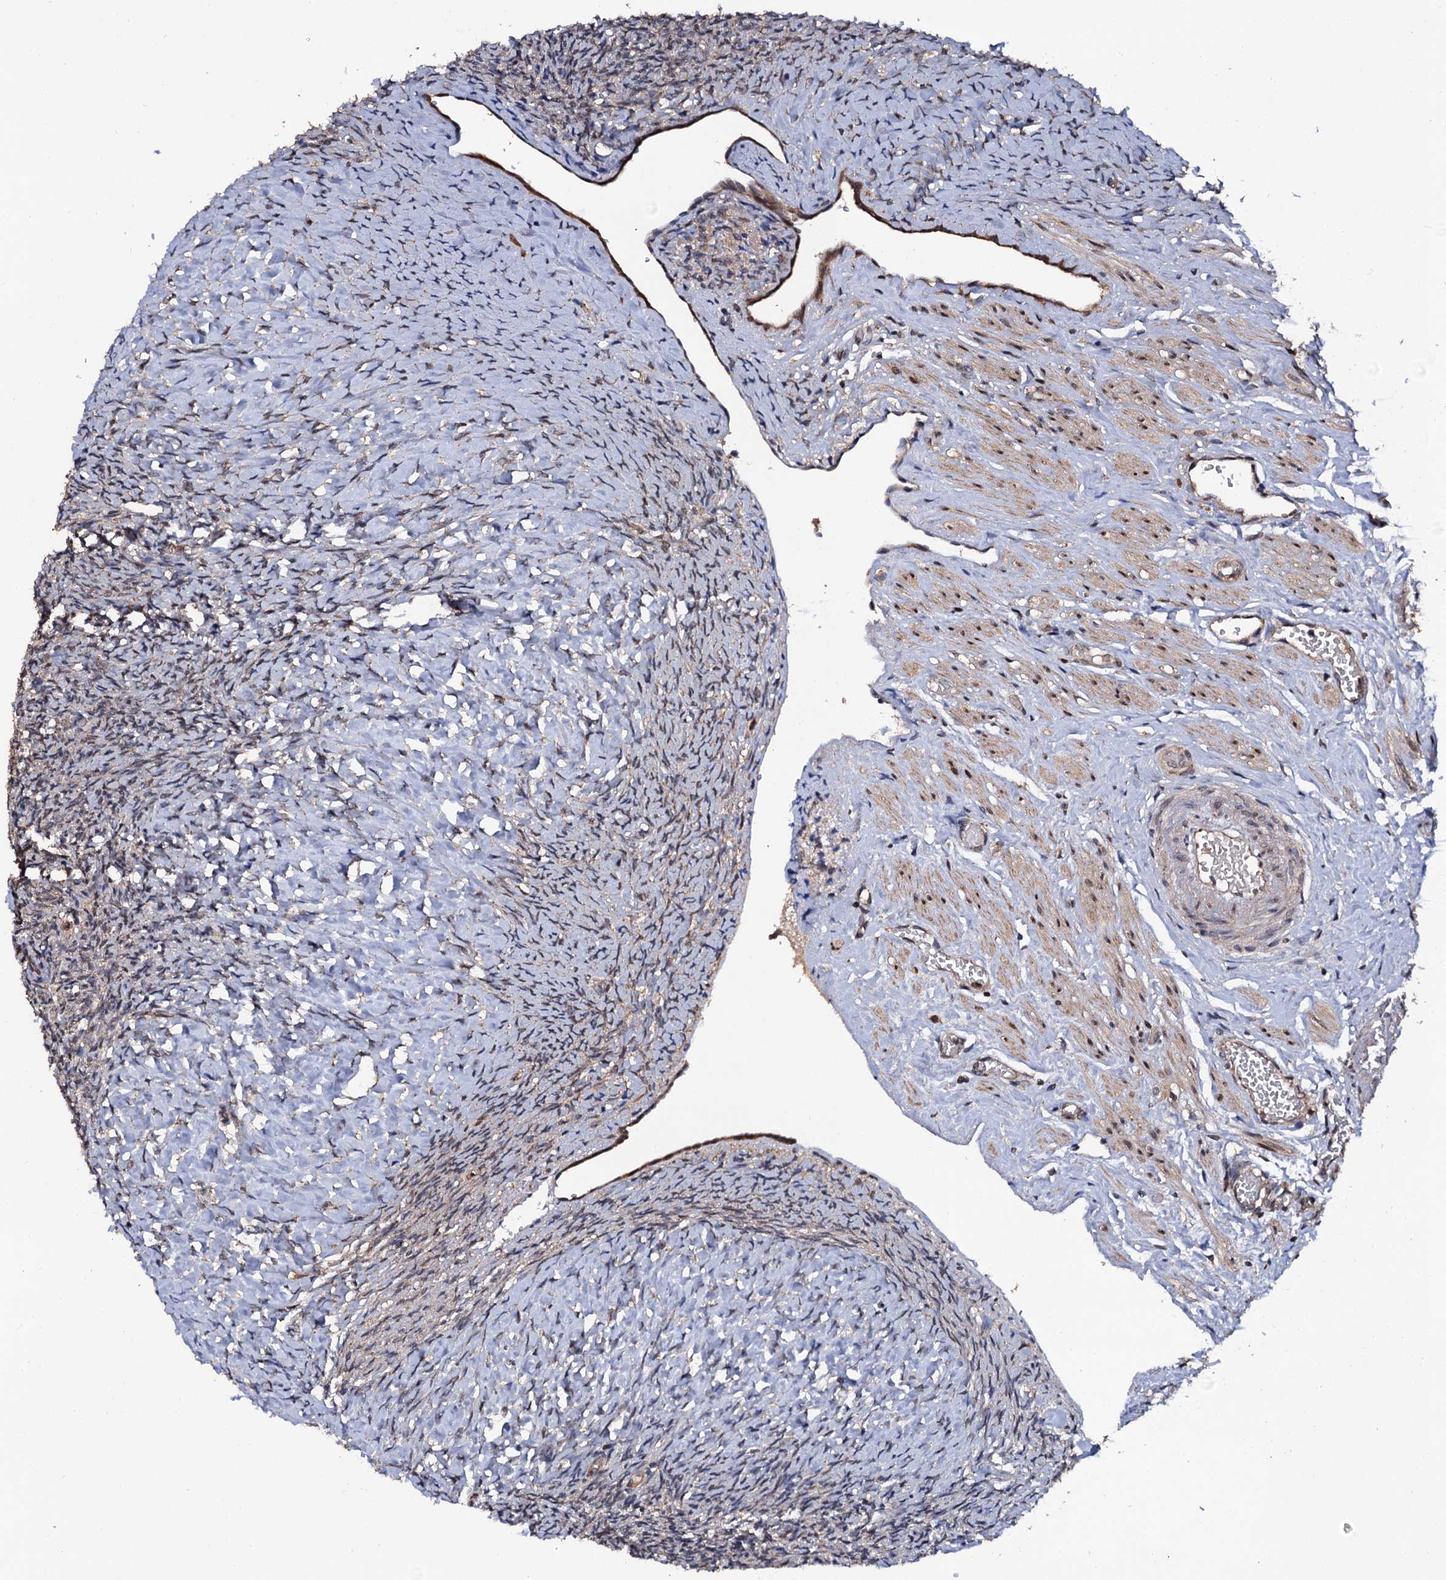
{"staining": {"intensity": "weak", "quantity": "25%-75%", "location": "cytoplasmic/membranous"}, "tissue": "ovary", "cell_type": "Ovarian stroma cells", "image_type": "normal", "snomed": [{"axis": "morphology", "description": "Normal tissue, NOS"}, {"axis": "topography", "description": "Ovary"}], "caption": "Immunohistochemical staining of unremarkable ovary reveals weak cytoplasmic/membranous protein positivity in approximately 25%-75% of ovarian stroma cells. (Brightfield microscopy of DAB IHC at high magnification).", "gene": "MIER2", "patient": {"sex": "female", "age": 41}}